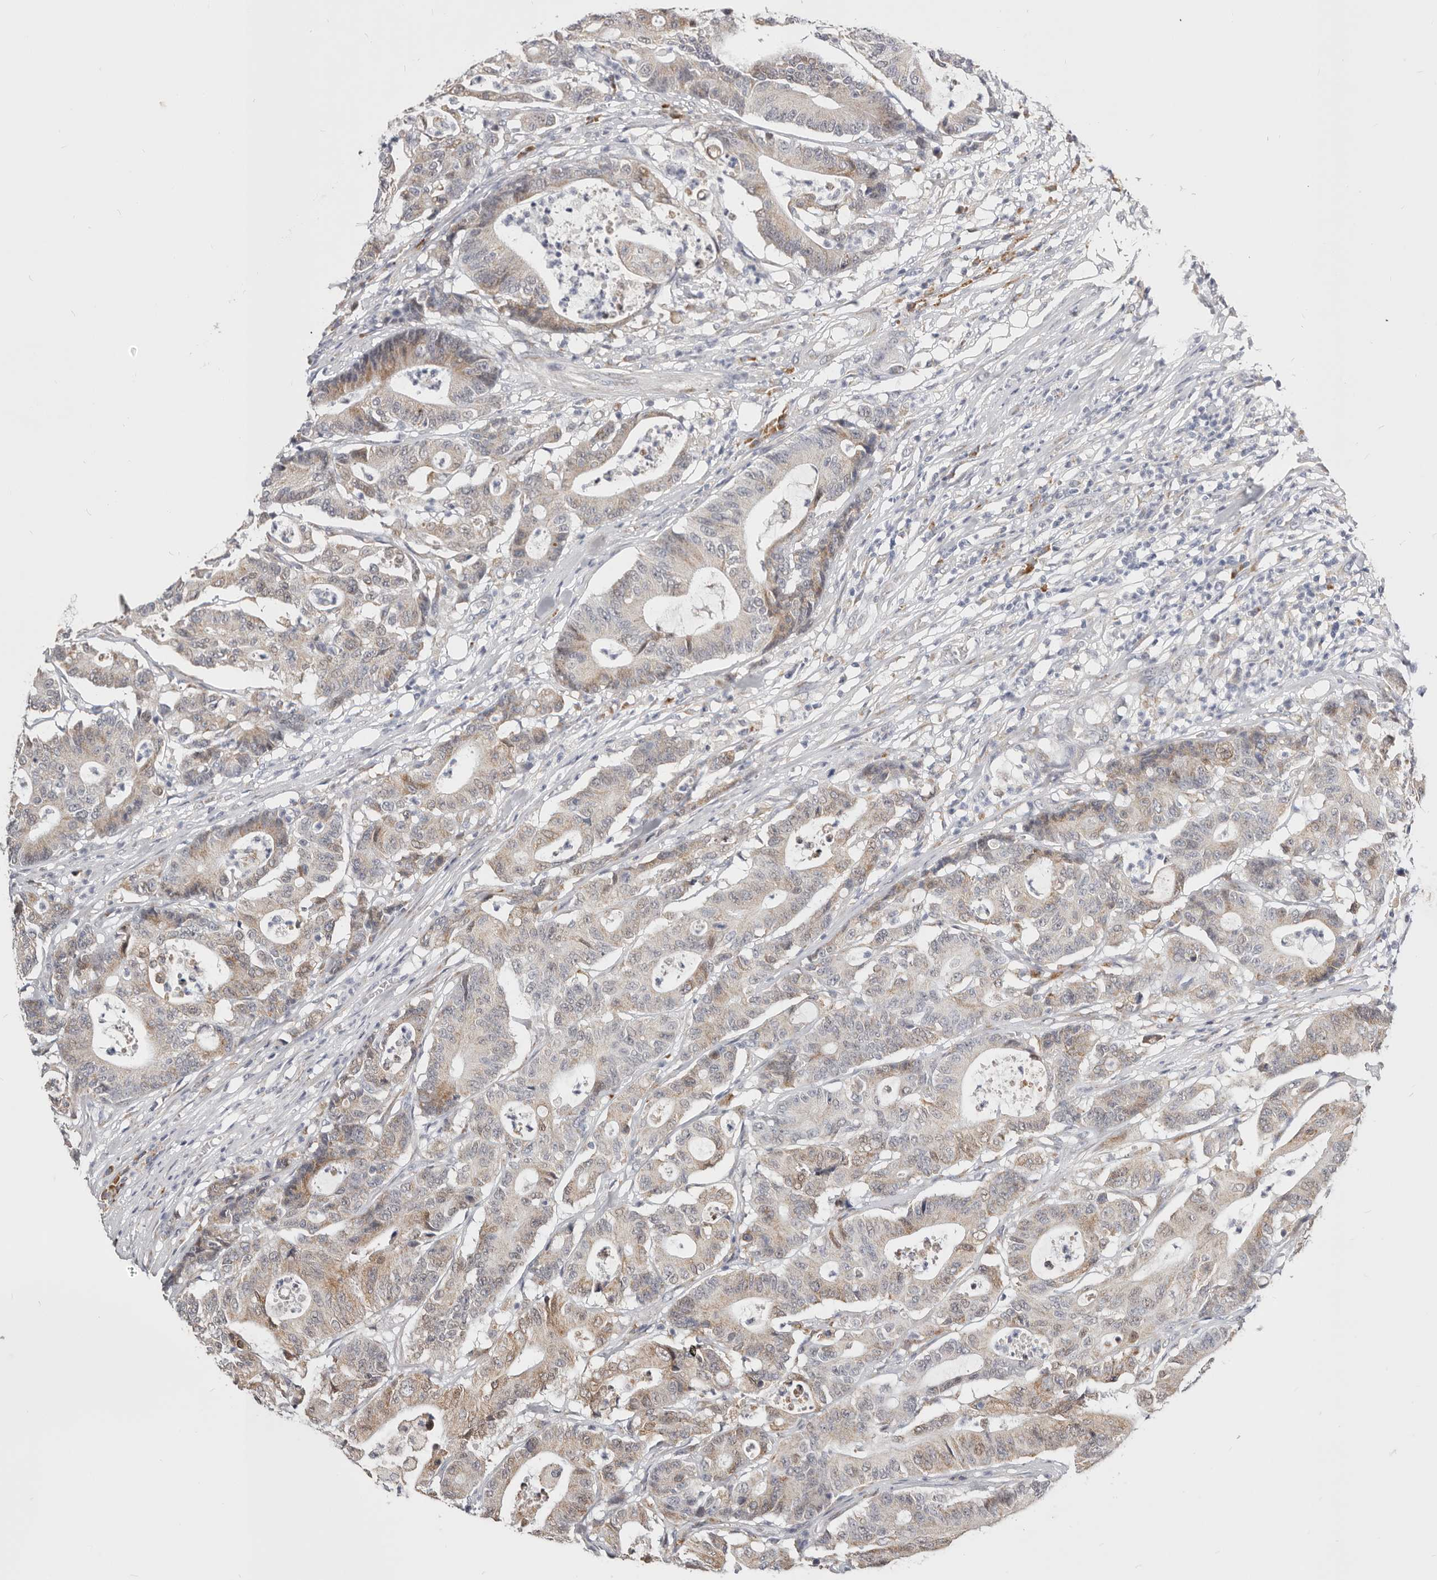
{"staining": {"intensity": "weak", "quantity": "25%-75%", "location": "cytoplasmic/membranous"}, "tissue": "colorectal cancer", "cell_type": "Tumor cells", "image_type": "cancer", "snomed": [{"axis": "morphology", "description": "Adenocarcinoma, NOS"}, {"axis": "topography", "description": "Colon"}], "caption": "The micrograph shows staining of colorectal adenocarcinoma, revealing weak cytoplasmic/membranous protein staining (brown color) within tumor cells.", "gene": "IL32", "patient": {"sex": "female", "age": 84}}